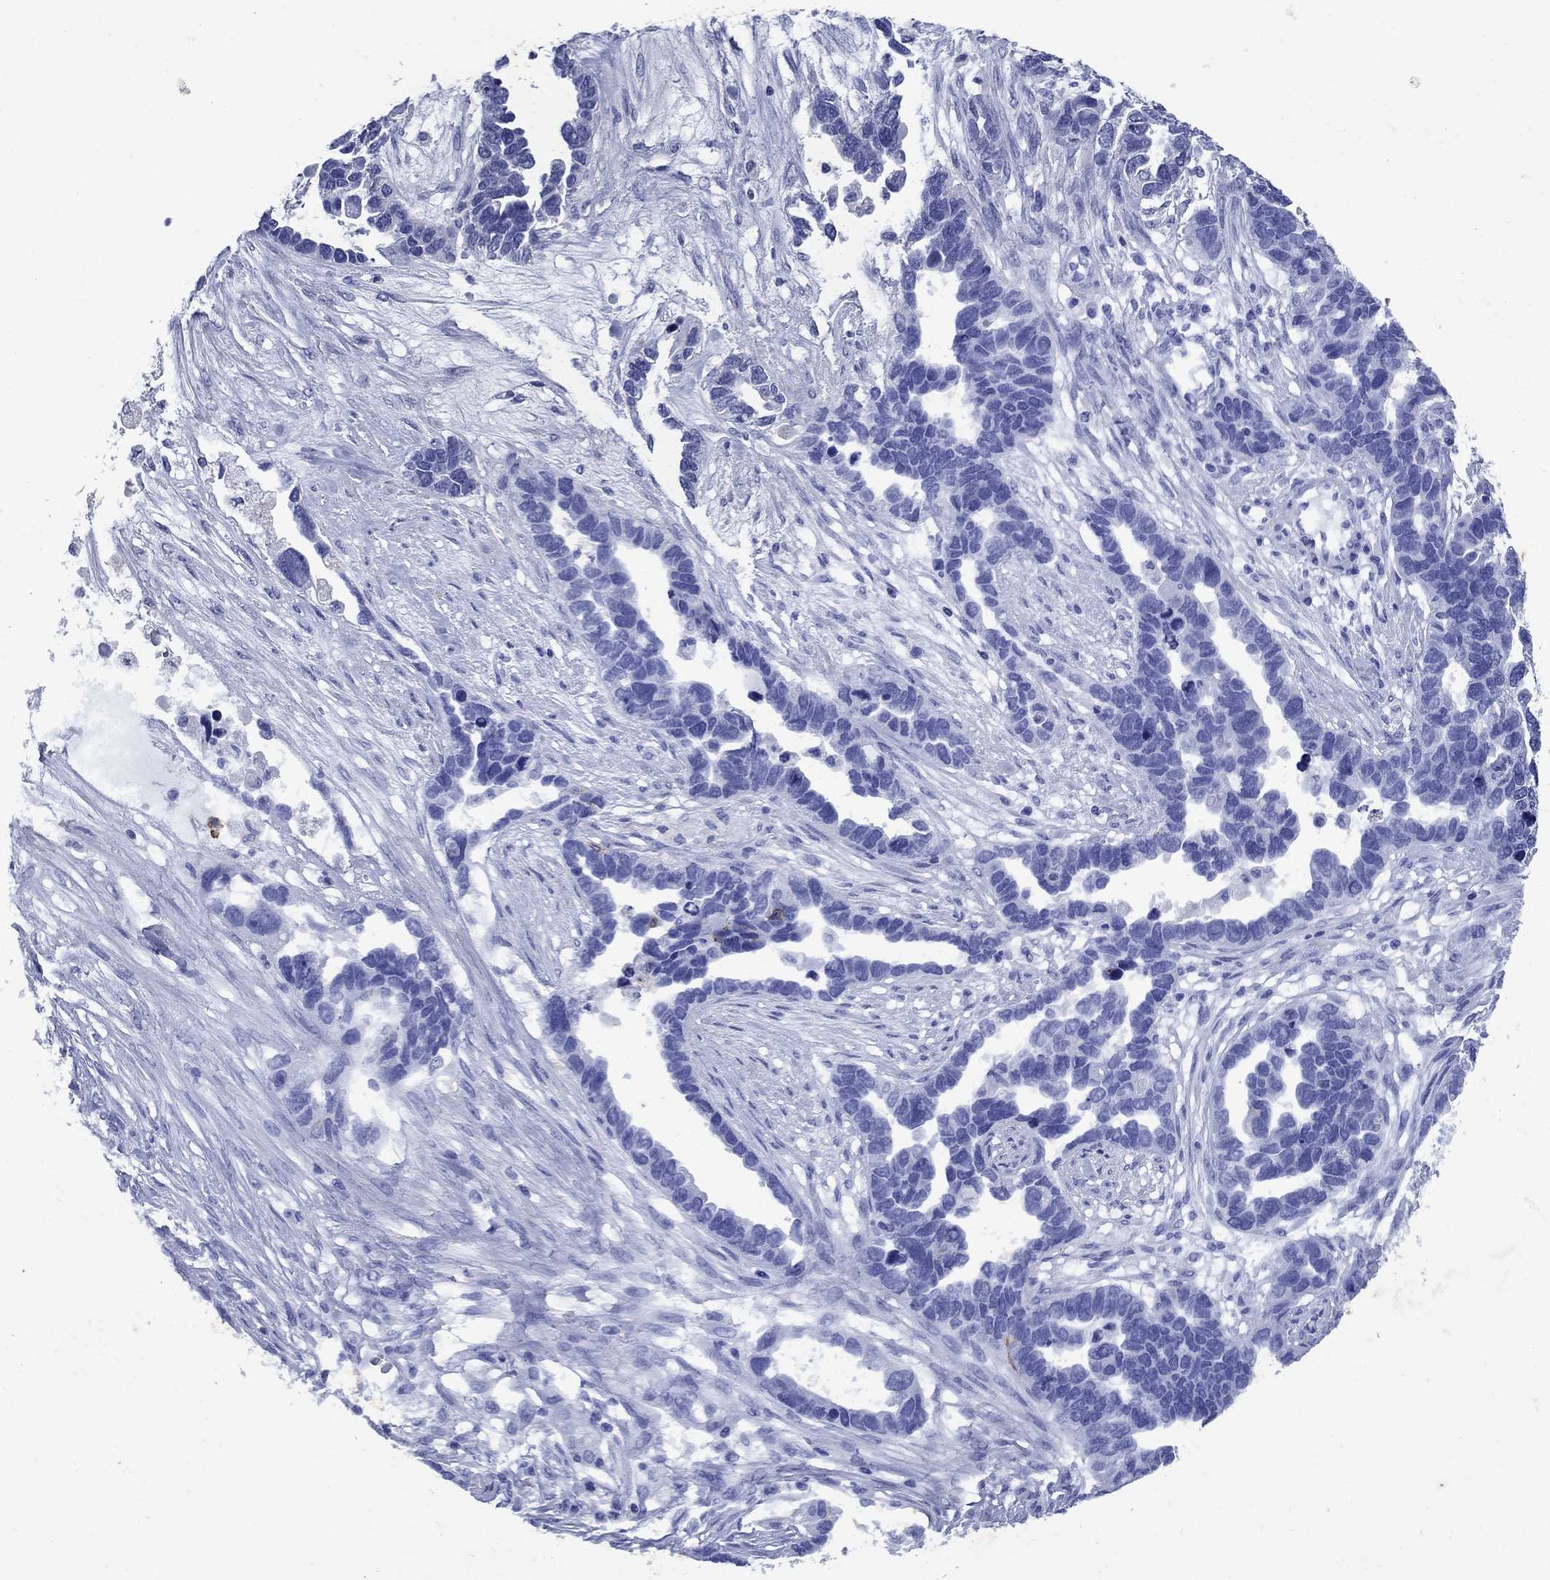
{"staining": {"intensity": "negative", "quantity": "none", "location": "none"}, "tissue": "ovarian cancer", "cell_type": "Tumor cells", "image_type": "cancer", "snomed": [{"axis": "morphology", "description": "Cystadenocarcinoma, serous, NOS"}, {"axis": "topography", "description": "Ovary"}], "caption": "This is an immunohistochemistry photomicrograph of human ovarian serous cystadenocarcinoma. There is no positivity in tumor cells.", "gene": "CD1A", "patient": {"sex": "female", "age": 54}}